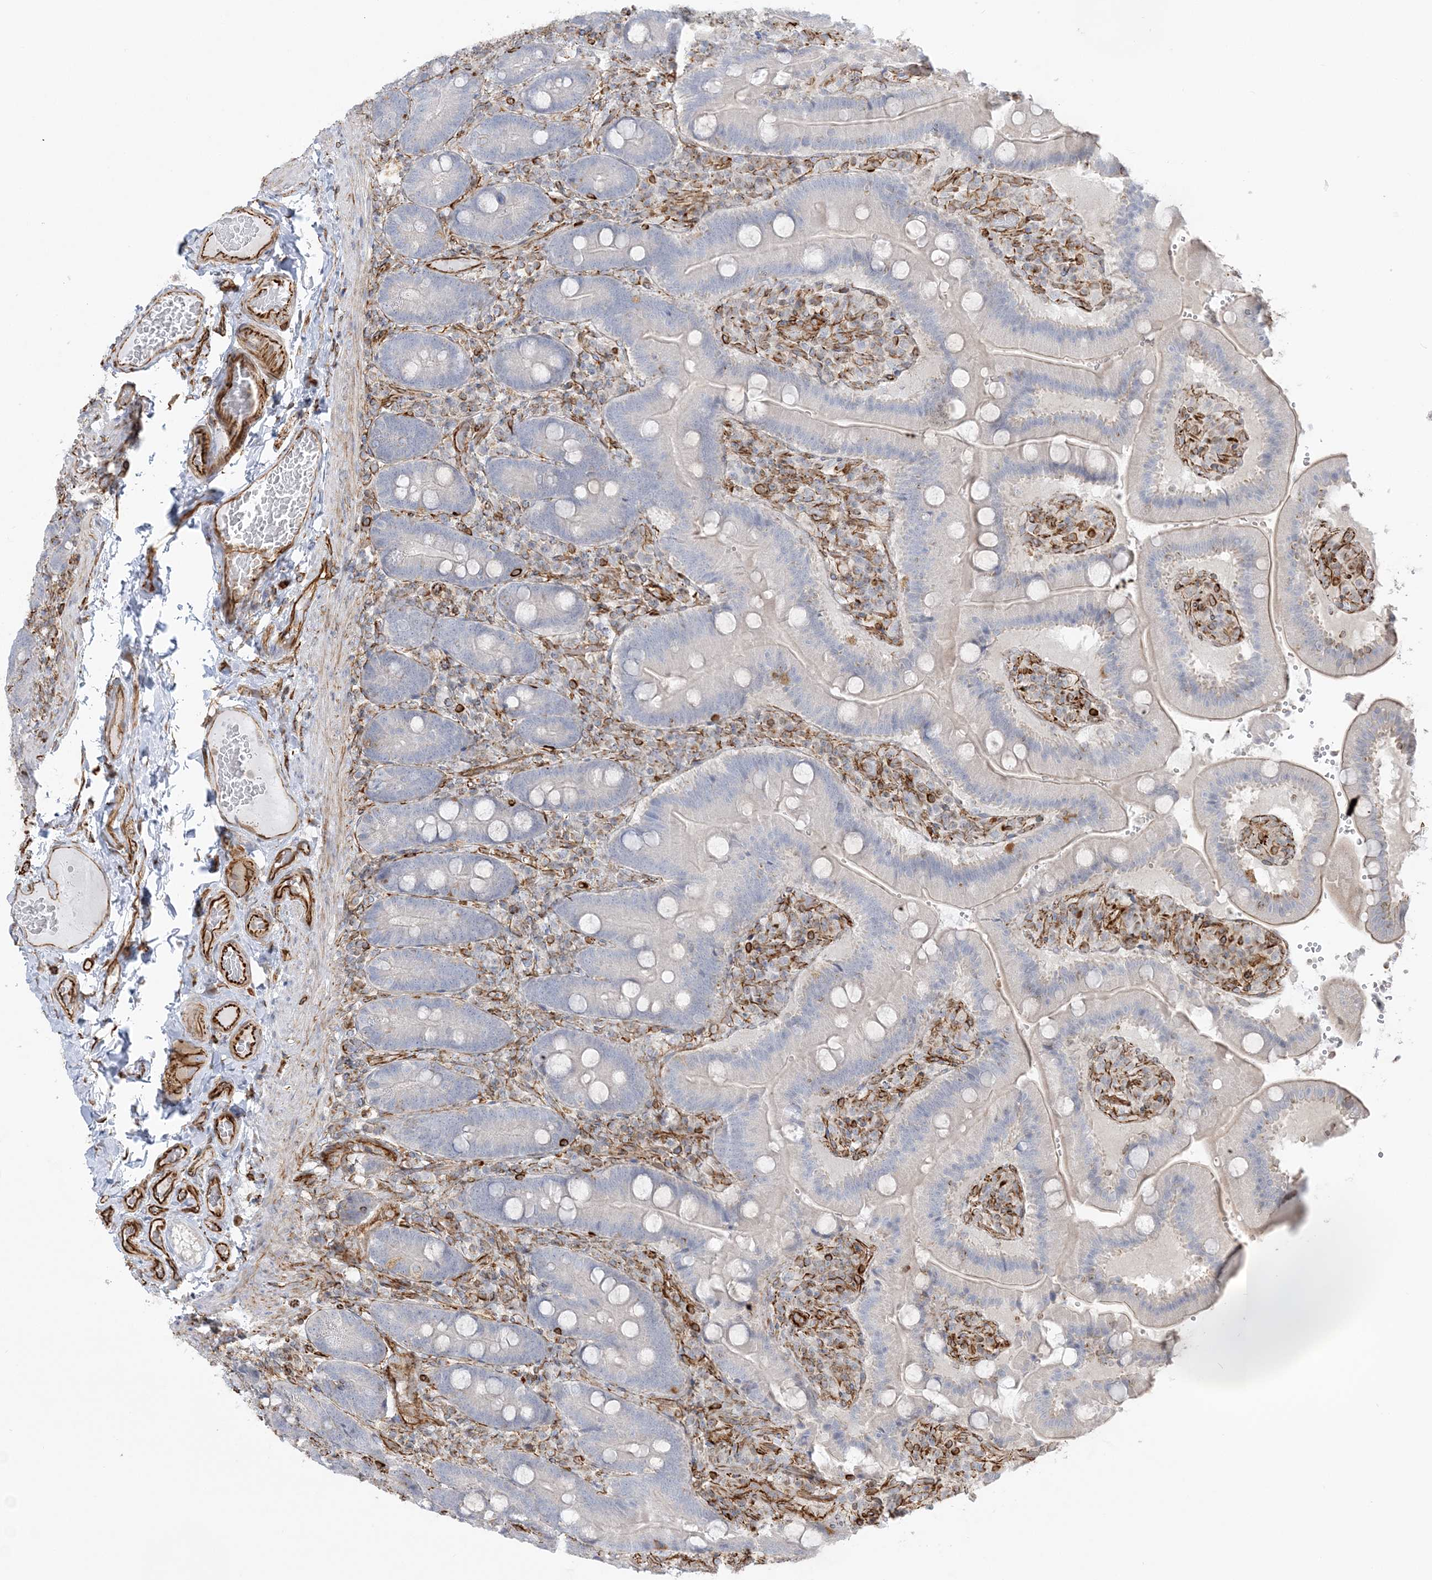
{"staining": {"intensity": "negative", "quantity": "none", "location": "none"}, "tissue": "duodenum", "cell_type": "Glandular cells", "image_type": "normal", "snomed": [{"axis": "morphology", "description": "Normal tissue, NOS"}, {"axis": "topography", "description": "Duodenum"}], "caption": "Immunohistochemistry photomicrograph of normal duodenum stained for a protein (brown), which shows no positivity in glandular cells.", "gene": "SCLT1", "patient": {"sex": "female", "age": 62}}